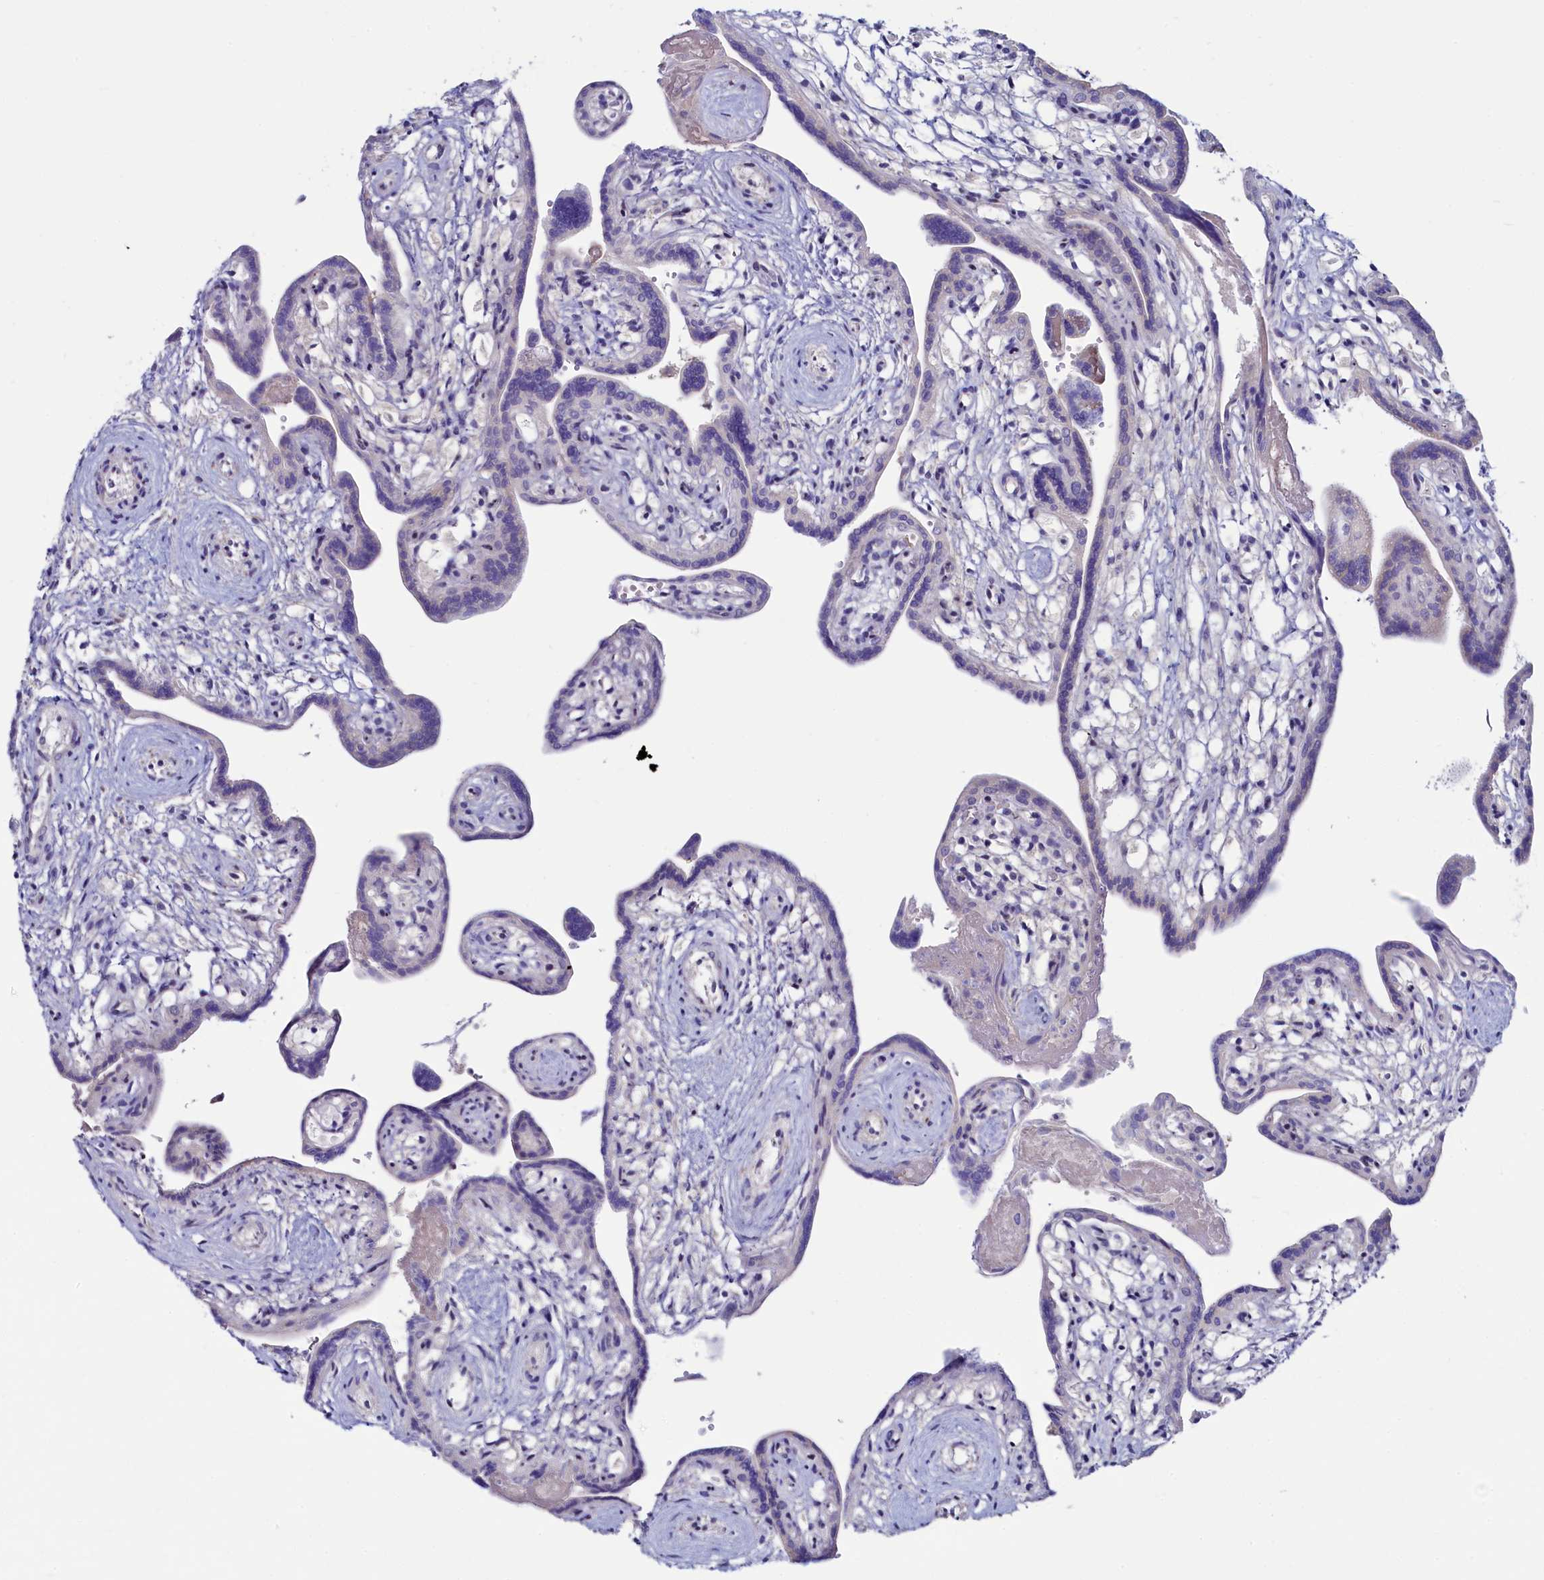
{"staining": {"intensity": "moderate", "quantity": "<25%", "location": "cytoplasmic/membranous"}, "tissue": "placenta", "cell_type": "Trophoblastic cells", "image_type": "normal", "snomed": [{"axis": "morphology", "description": "Normal tissue, NOS"}, {"axis": "topography", "description": "Placenta"}], "caption": "Moderate cytoplasmic/membranous staining for a protein is identified in about <25% of trophoblastic cells of benign placenta using IHC.", "gene": "ASTE1", "patient": {"sex": "female", "age": 37}}